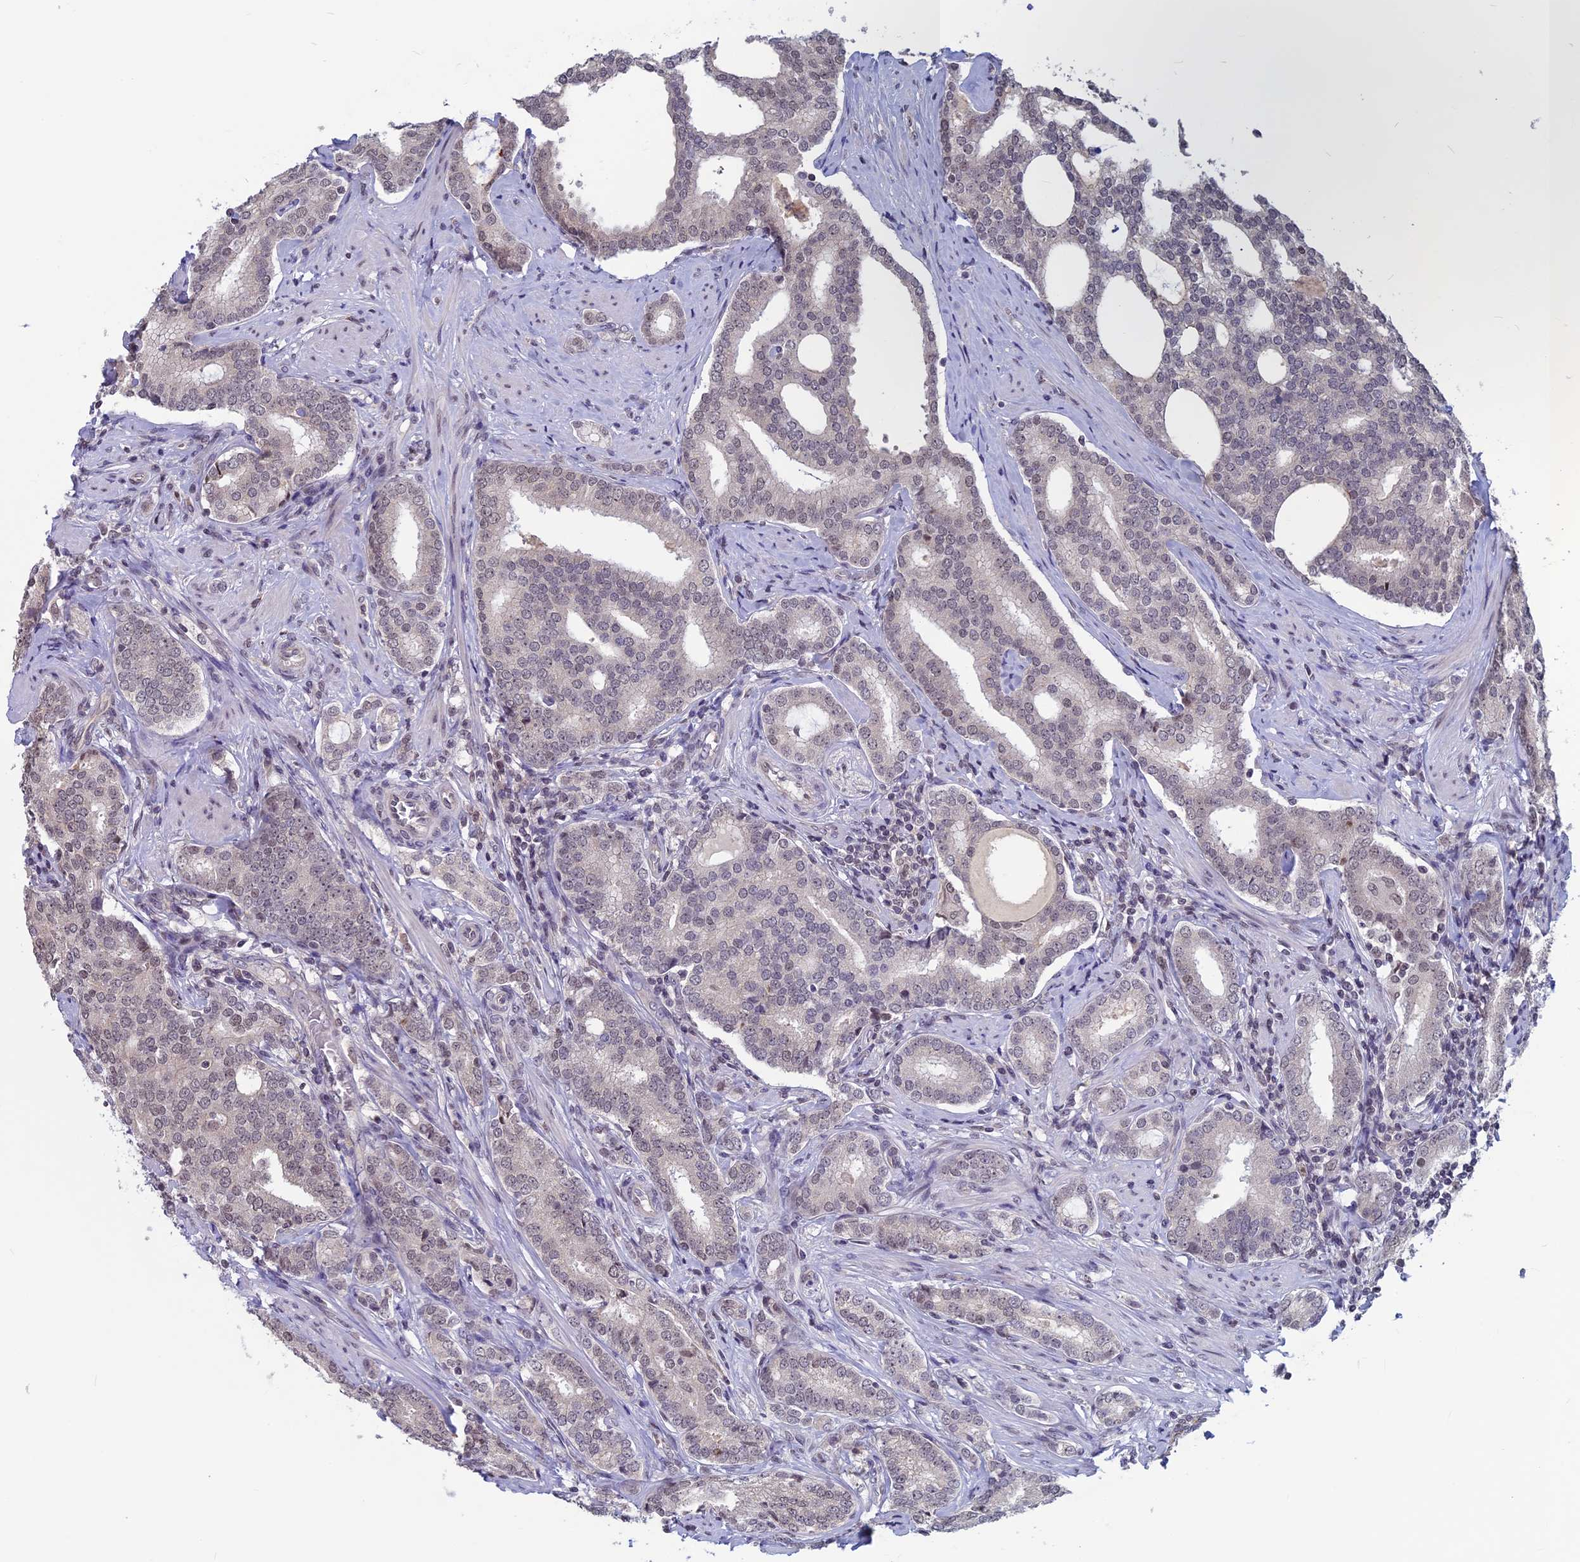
{"staining": {"intensity": "weak", "quantity": "25%-75%", "location": "nuclear"}, "tissue": "prostate cancer", "cell_type": "Tumor cells", "image_type": "cancer", "snomed": [{"axis": "morphology", "description": "Adenocarcinoma, High grade"}, {"axis": "topography", "description": "Prostate"}], "caption": "This is a micrograph of immunohistochemistry (IHC) staining of adenocarcinoma (high-grade) (prostate), which shows weak expression in the nuclear of tumor cells.", "gene": "SPIRE1", "patient": {"sex": "male", "age": 63}}